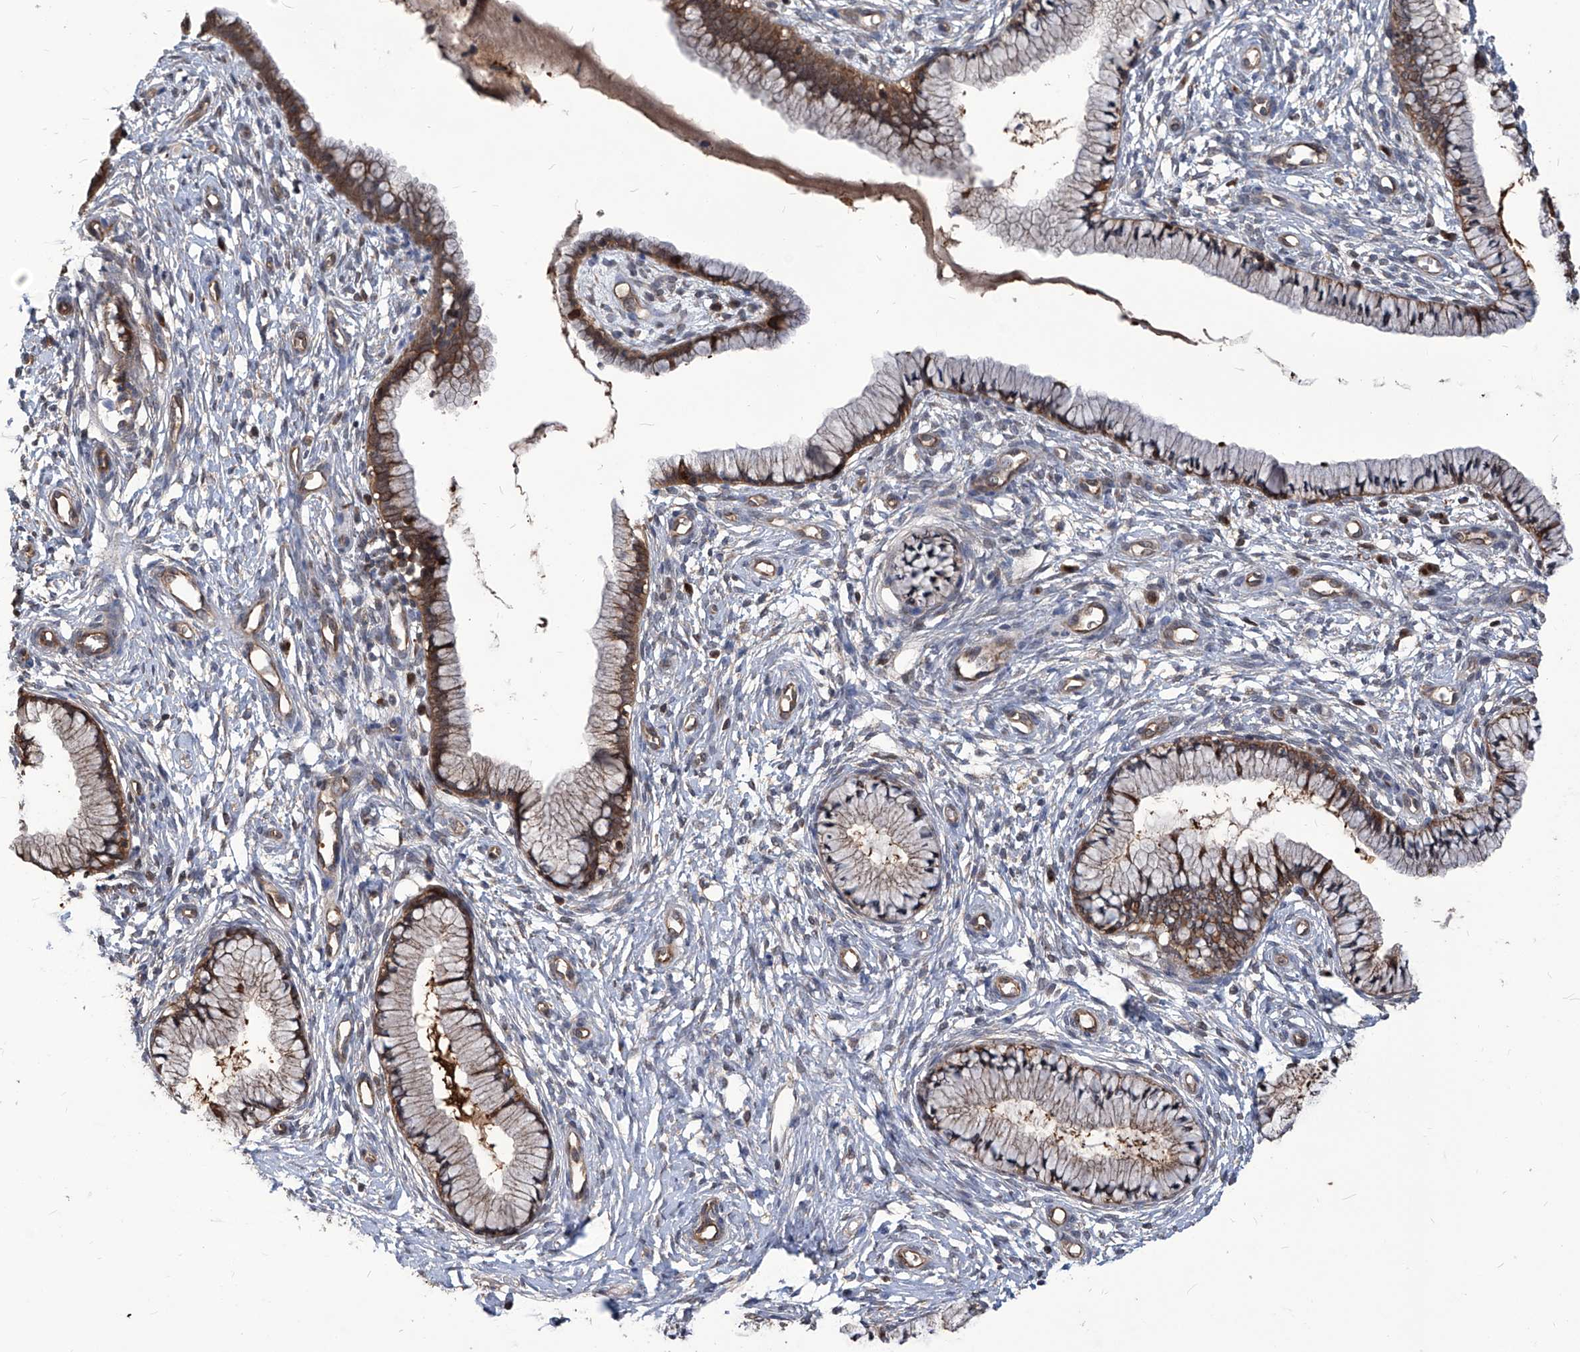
{"staining": {"intensity": "moderate", "quantity": ">75%", "location": "cytoplasmic/membranous"}, "tissue": "cervix", "cell_type": "Glandular cells", "image_type": "normal", "snomed": [{"axis": "morphology", "description": "Normal tissue, NOS"}, {"axis": "topography", "description": "Cervix"}], "caption": "An image showing moderate cytoplasmic/membranous positivity in approximately >75% of glandular cells in normal cervix, as visualized by brown immunohistochemical staining.", "gene": "PSMB1", "patient": {"sex": "female", "age": 36}}